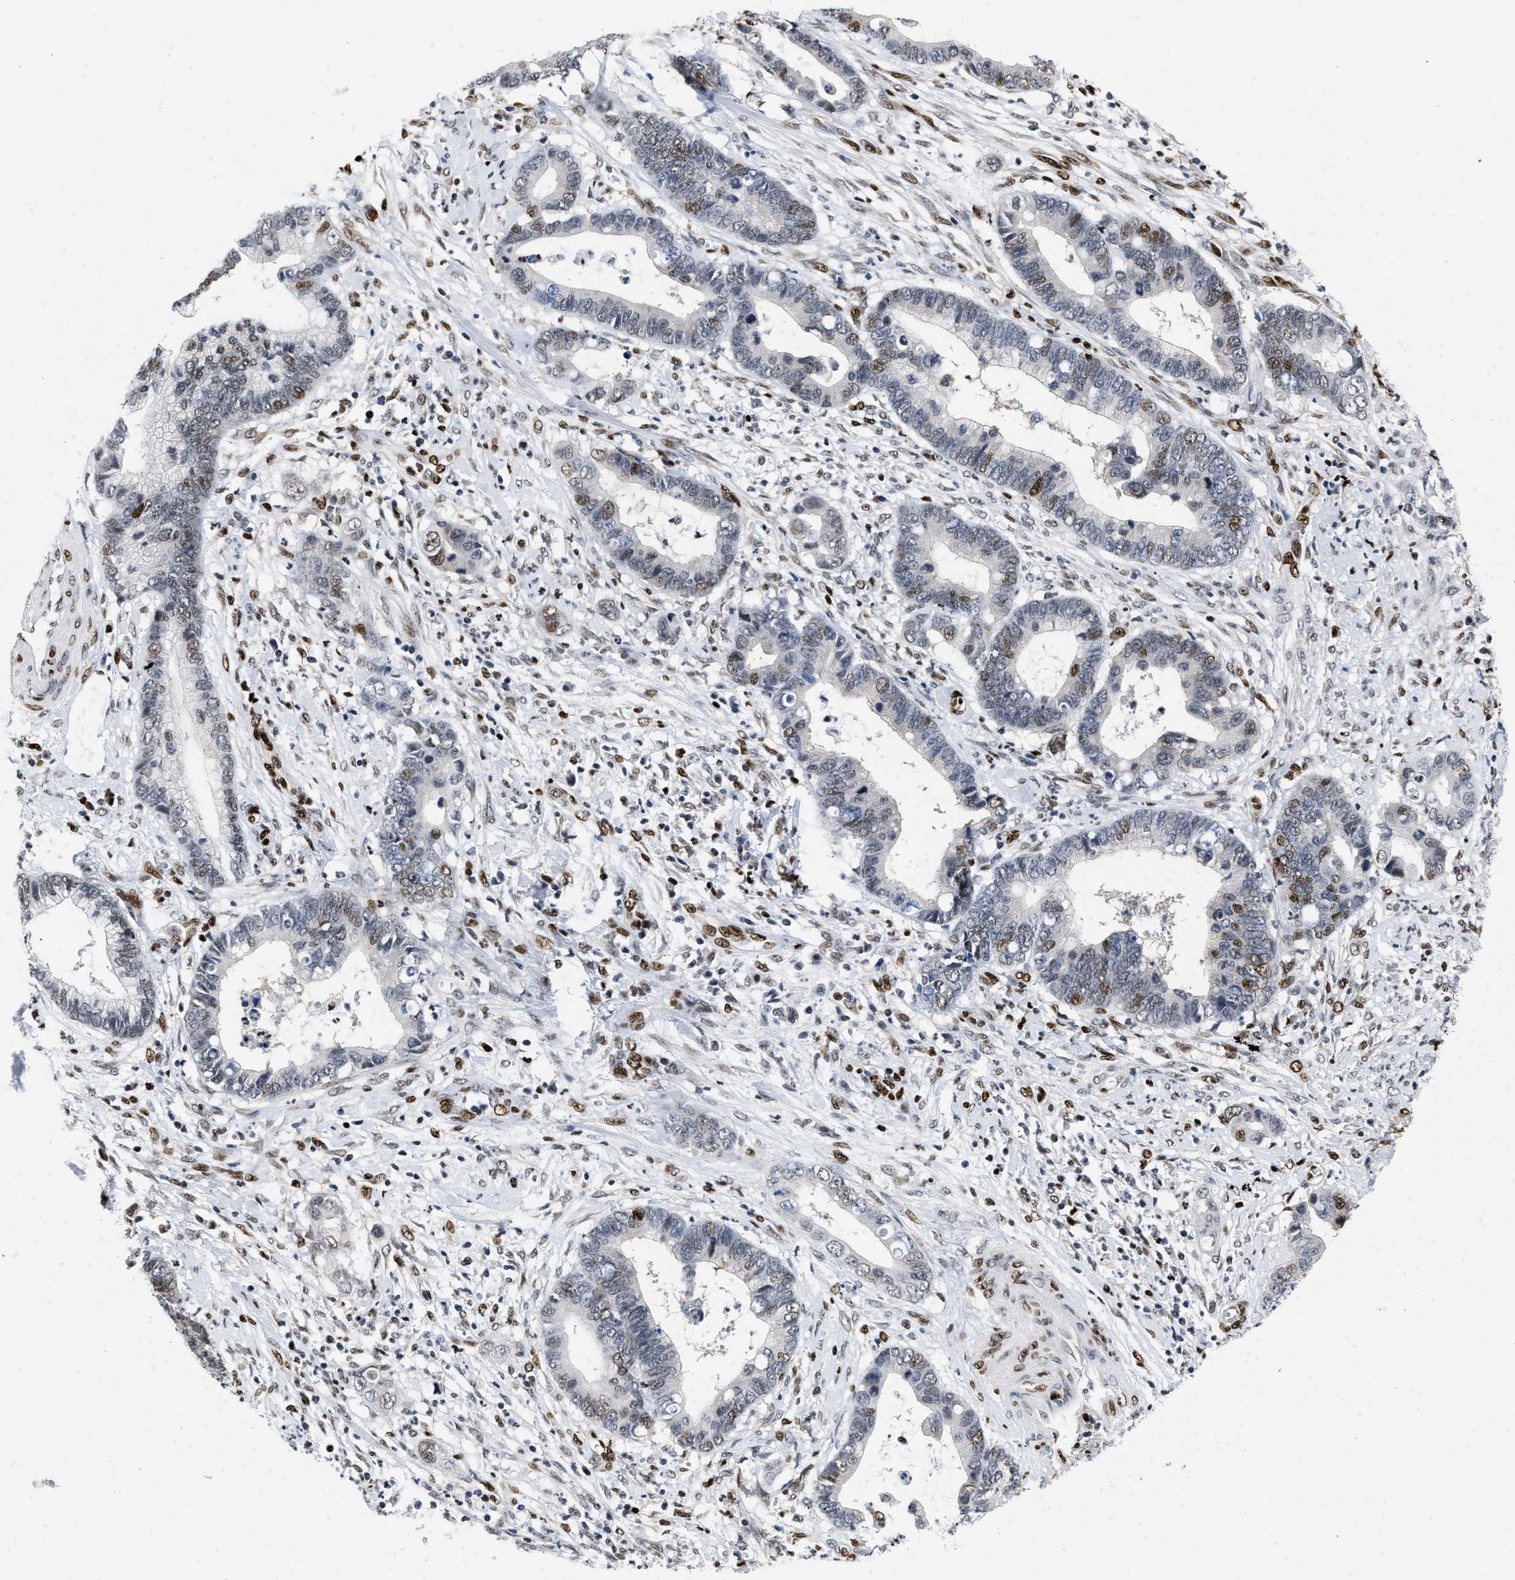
{"staining": {"intensity": "moderate", "quantity": "25%-75%", "location": "nuclear"}, "tissue": "cervical cancer", "cell_type": "Tumor cells", "image_type": "cancer", "snomed": [{"axis": "morphology", "description": "Adenocarcinoma, NOS"}, {"axis": "topography", "description": "Cervix"}], "caption": "Tumor cells show medium levels of moderate nuclear expression in about 25%-75% of cells in cervical cancer.", "gene": "CREB1", "patient": {"sex": "female", "age": 44}}